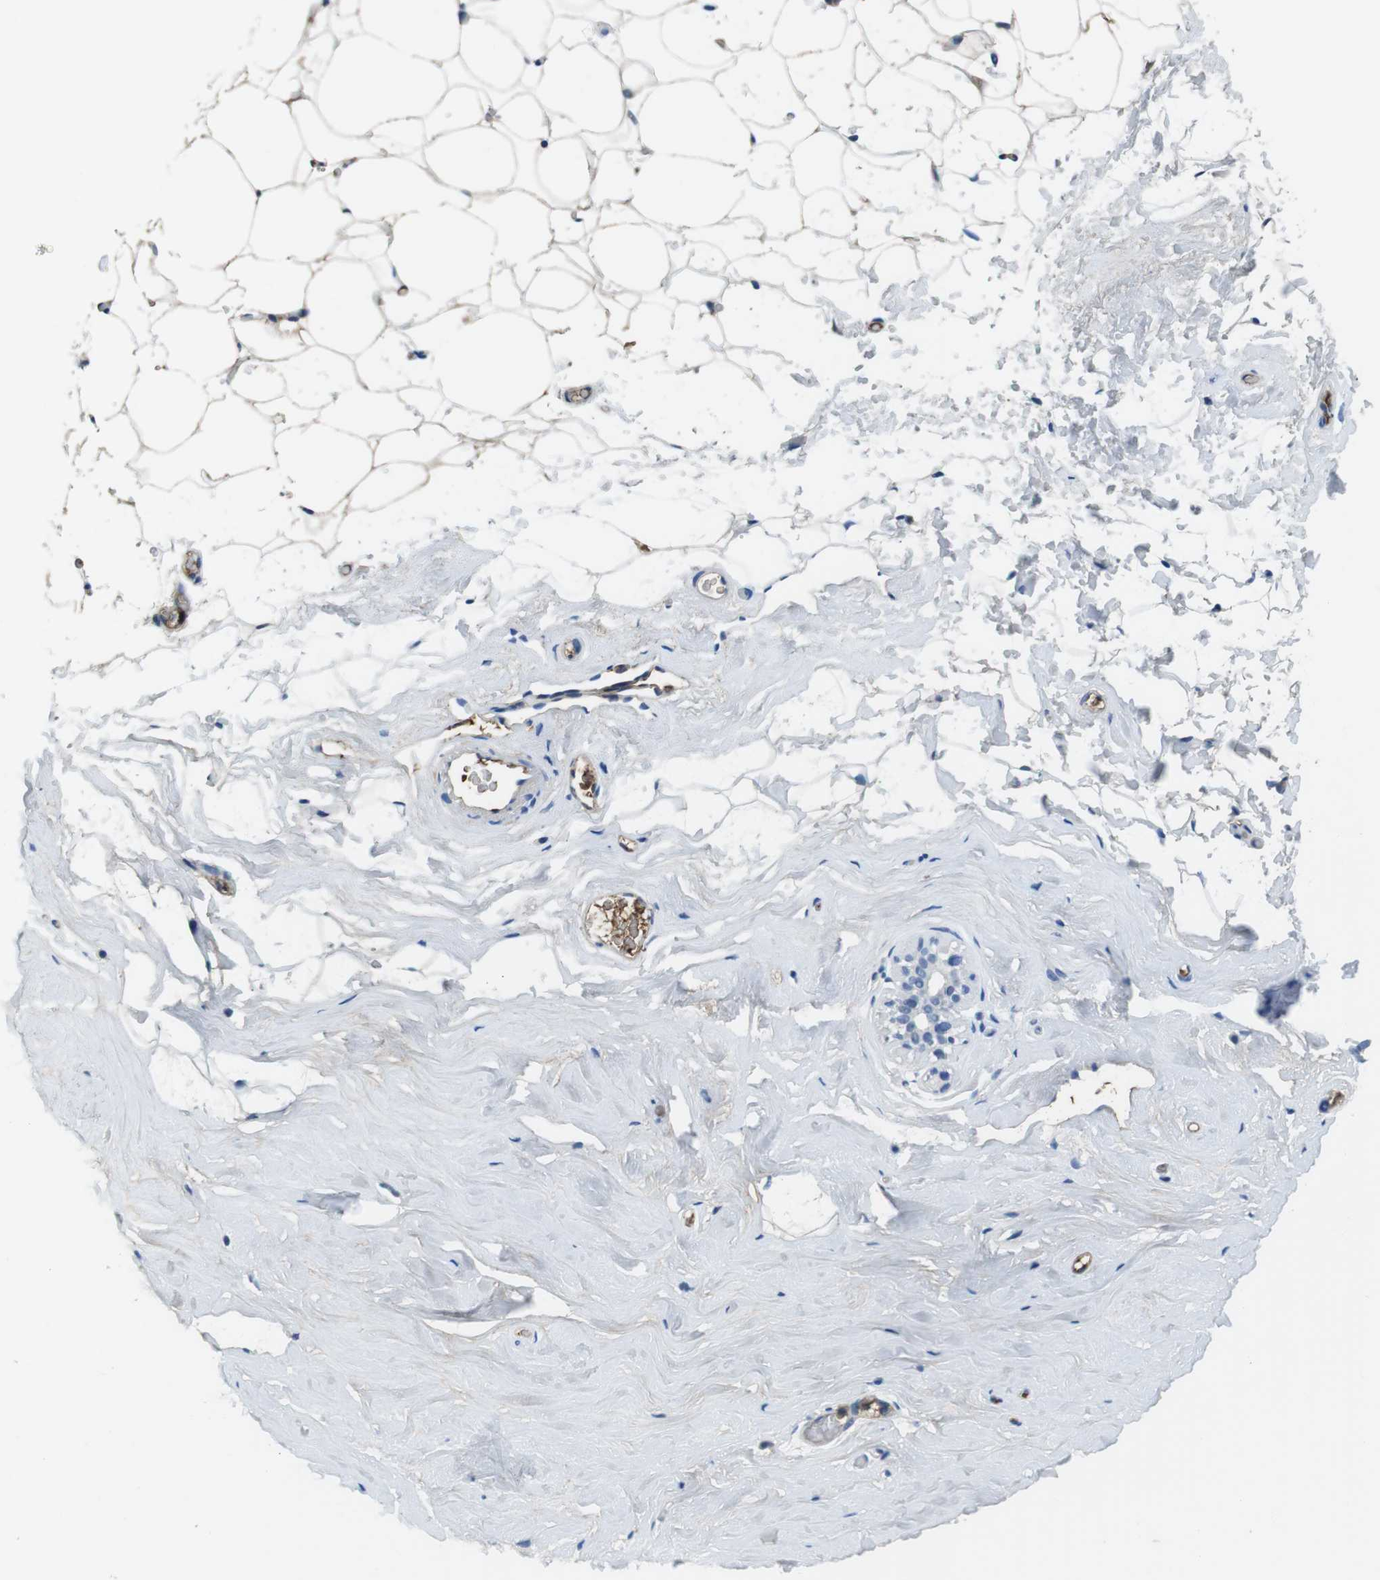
{"staining": {"intensity": "negative", "quantity": "none", "location": "none"}, "tissue": "breast", "cell_type": "Adipocytes", "image_type": "normal", "snomed": [{"axis": "morphology", "description": "Normal tissue, NOS"}, {"axis": "topography", "description": "Breast"}], "caption": "Breast stained for a protein using immunohistochemistry (IHC) shows no staining adipocytes.", "gene": "TMPRSS15", "patient": {"sex": "female", "age": 75}}